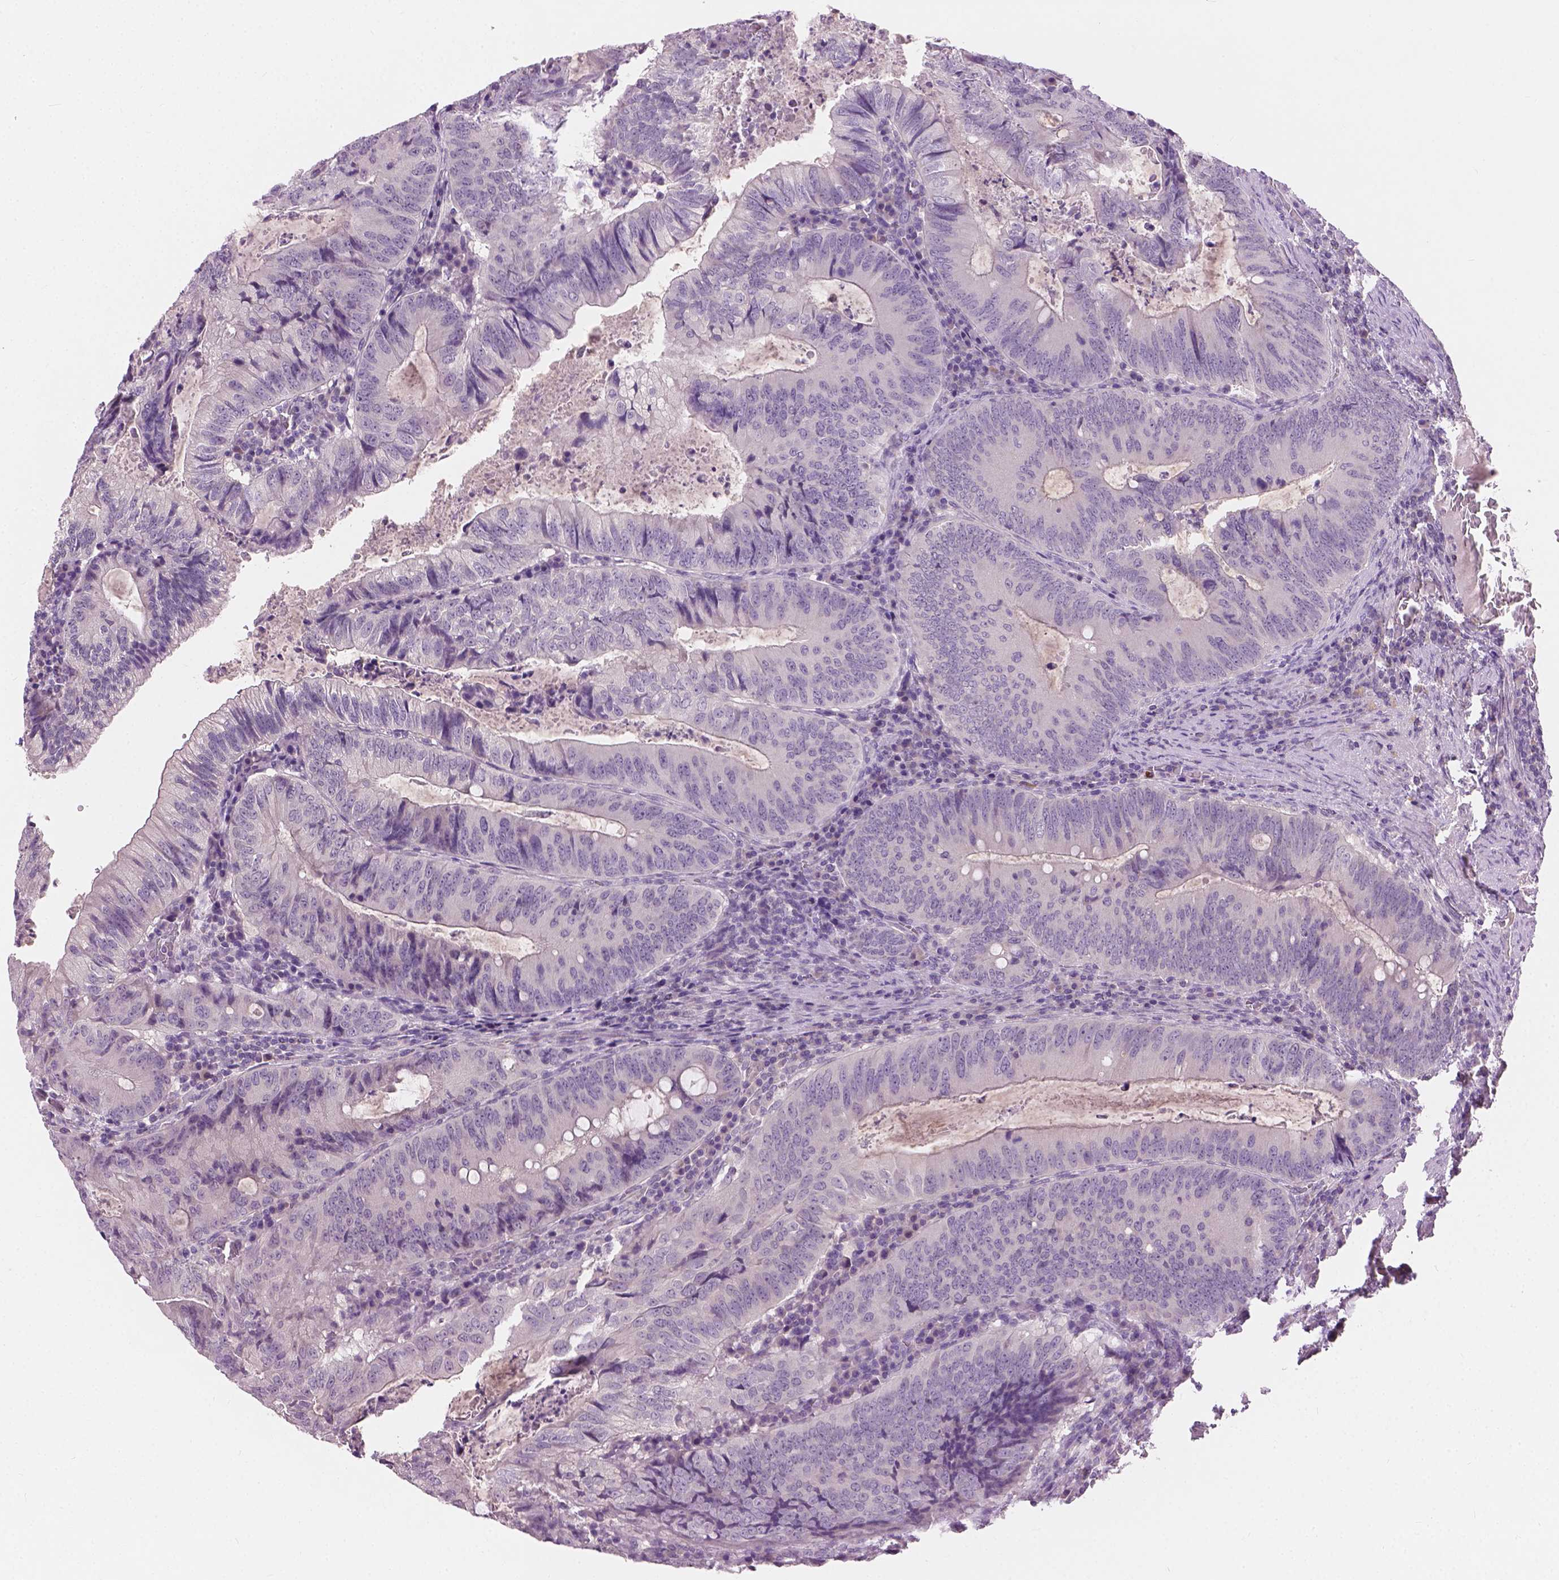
{"staining": {"intensity": "negative", "quantity": "none", "location": "none"}, "tissue": "colorectal cancer", "cell_type": "Tumor cells", "image_type": "cancer", "snomed": [{"axis": "morphology", "description": "Adenocarcinoma, NOS"}, {"axis": "topography", "description": "Colon"}], "caption": "Adenocarcinoma (colorectal) was stained to show a protein in brown. There is no significant positivity in tumor cells.", "gene": "KRT17", "patient": {"sex": "male", "age": 67}}